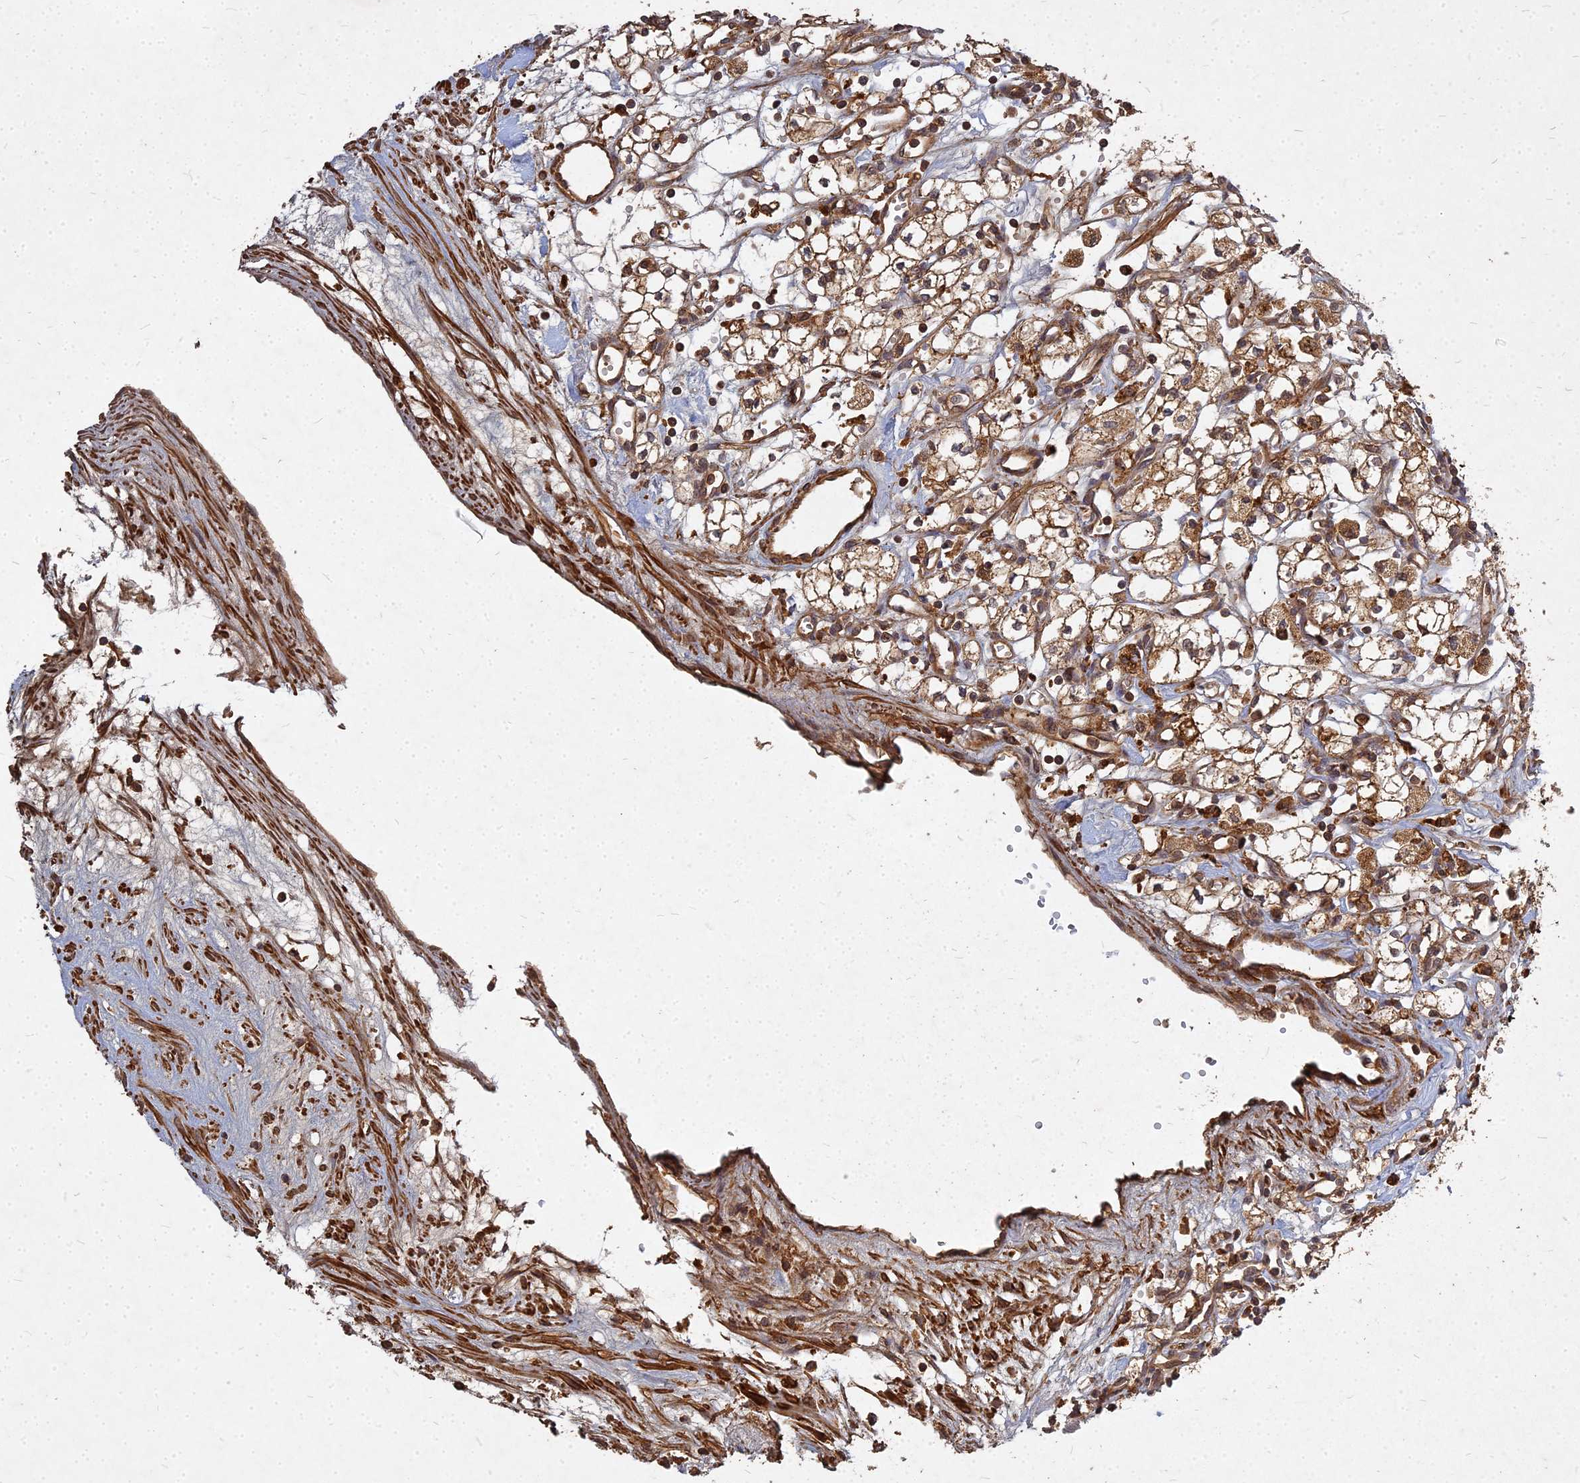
{"staining": {"intensity": "strong", "quantity": ">75%", "location": "cytoplasmic/membranous,nuclear"}, "tissue": "renal cancer", "cell_type": "Tumor cells", "image_type": "cancer", "snomed": [{"axis": "morphology", "description": "Adenocarcinoma, NOS"}, {"axis": "topography", "description": "Kidney"}], "caption": "Renal cancer was stained to show a protein in brown. There is high levels of strong cytoplasmic/membranous and nuclear staining in about >75% of tumor cells. (Brightfield microscopy of DAB IHC at high magnification).", "gene": "UBE2W", "patient": {"sex": "male", "age": 59}}